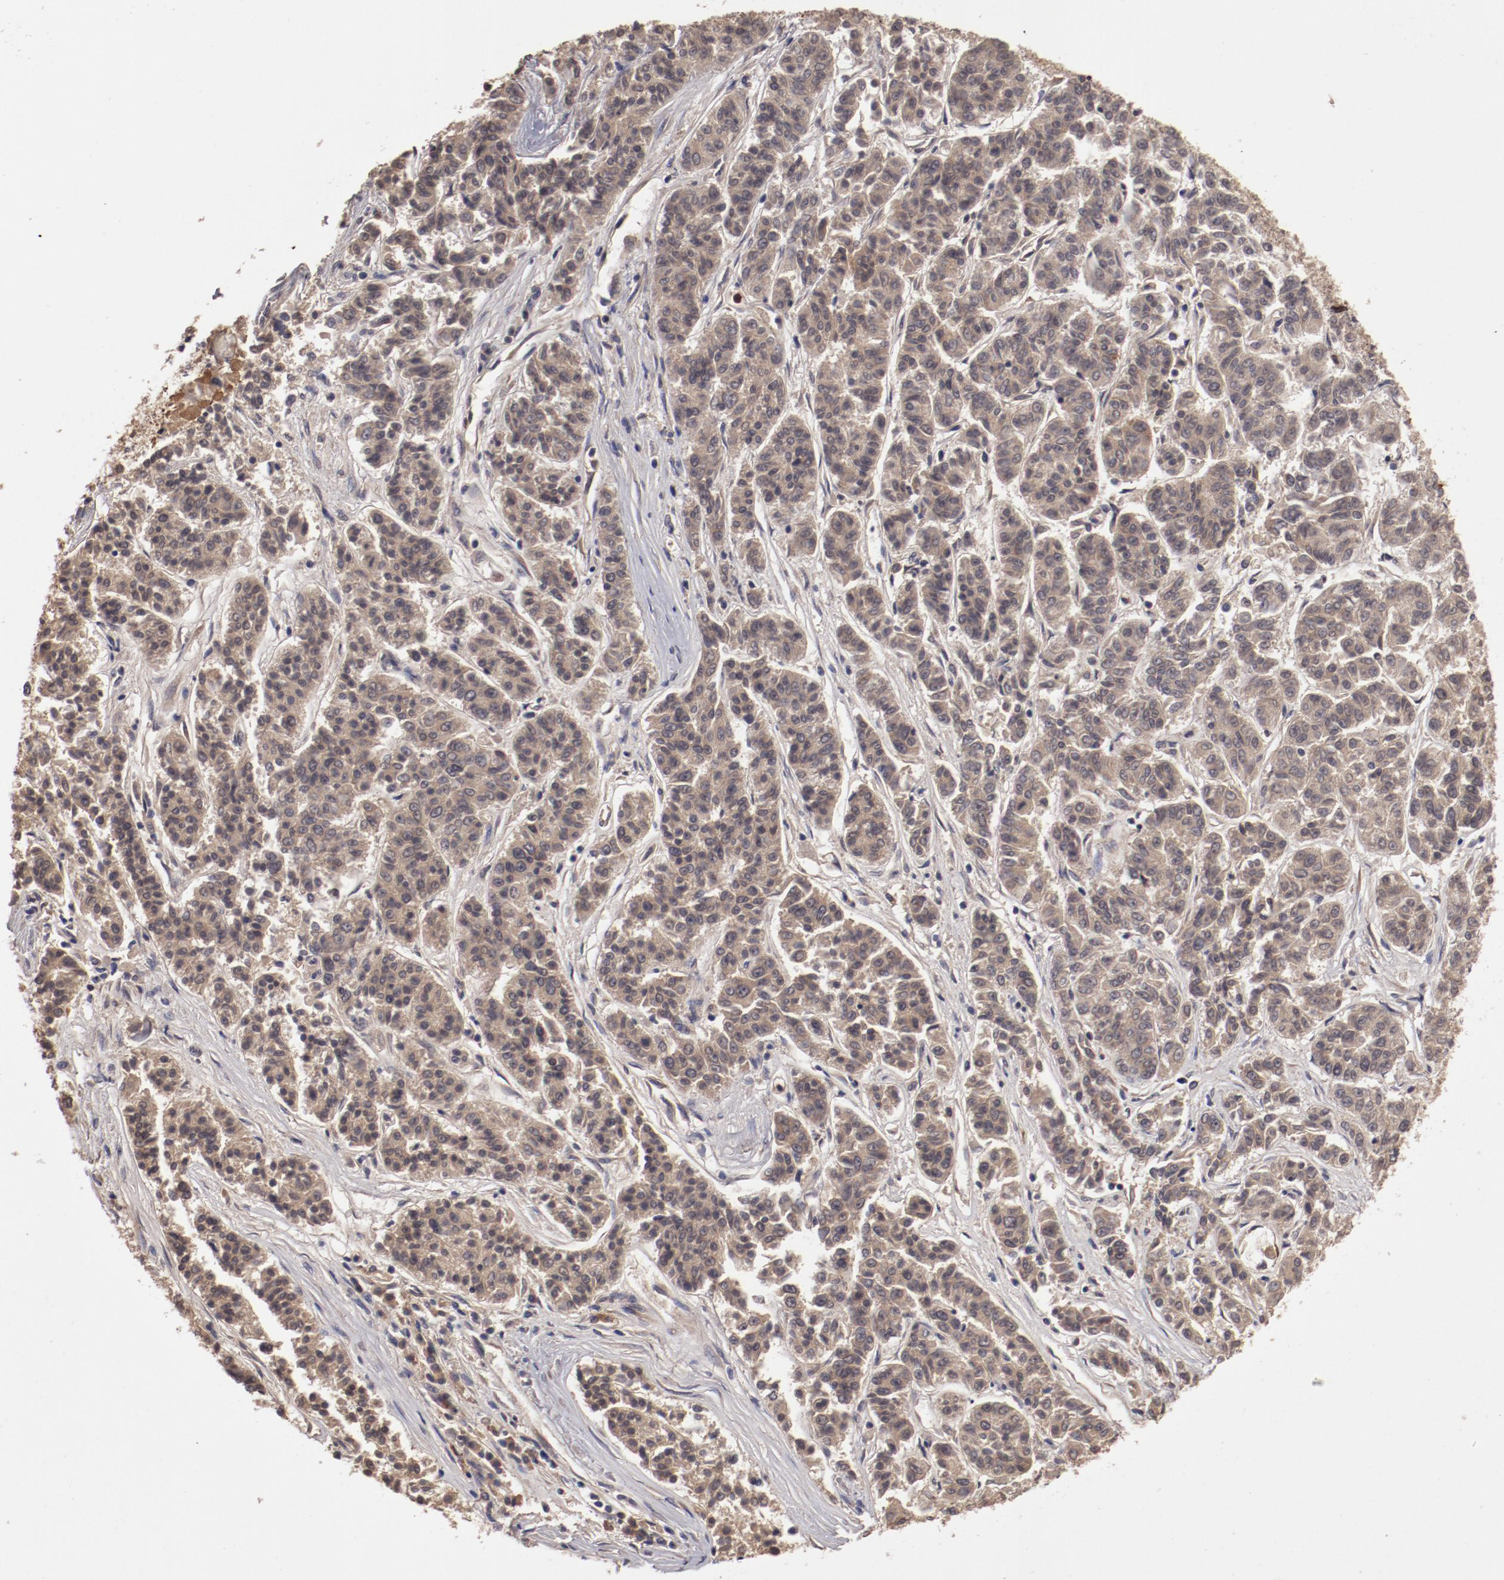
{"staining": {"intensity": "moderate", "quantity": ">75%", "location": "cytoplasmic/membranous"}, "tissue": "lung cancer", "cell_type": "Tumor cells", "image_type": "cancer", "snomed": [{"axis": "morphology", "description": "Adenocarcinoma, NOS"}, {"axis": "topography", "description": "Lung"}], "caption": "This micrograph demonstrates immunohistochemistry (IHC) staining of human lung adenocarcinoma, with medium moderate cytoplasmic/membranous staining in approximately >75% of tumor cells.", "gene": "CP", "patient": {"sex": "male", "age": 84}}